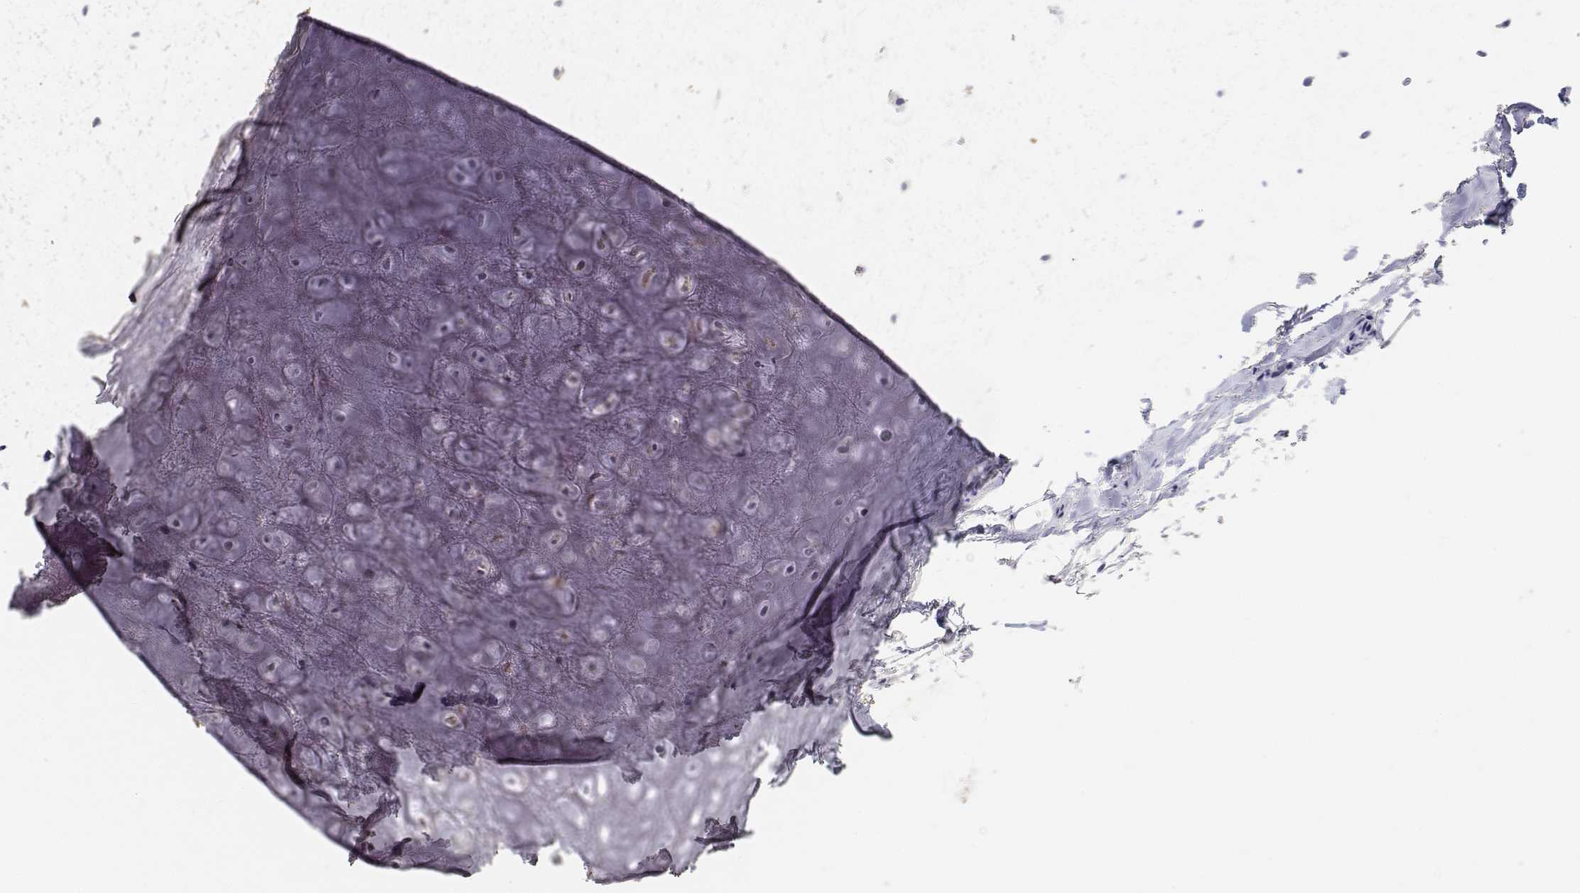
{"staining": {"intensity": "negative", "quantity": "none", "location": "none"}, "tissue": "adipose tissue", "cell_type": "Adipocytes", "image_type": "normal", "snomed": [{"axis": "morphology", "description": "Normal tissue, NOS"}, {"axis": "topography", "description": "Cartilage tissue"}], "caption": "A high-resolution image shows IHC staining of unremarkable adipose tissue, which reveals no significant staining in adipocytes.", "gene": "PAEP", "patient": {"sex": "male", "age": 65}}